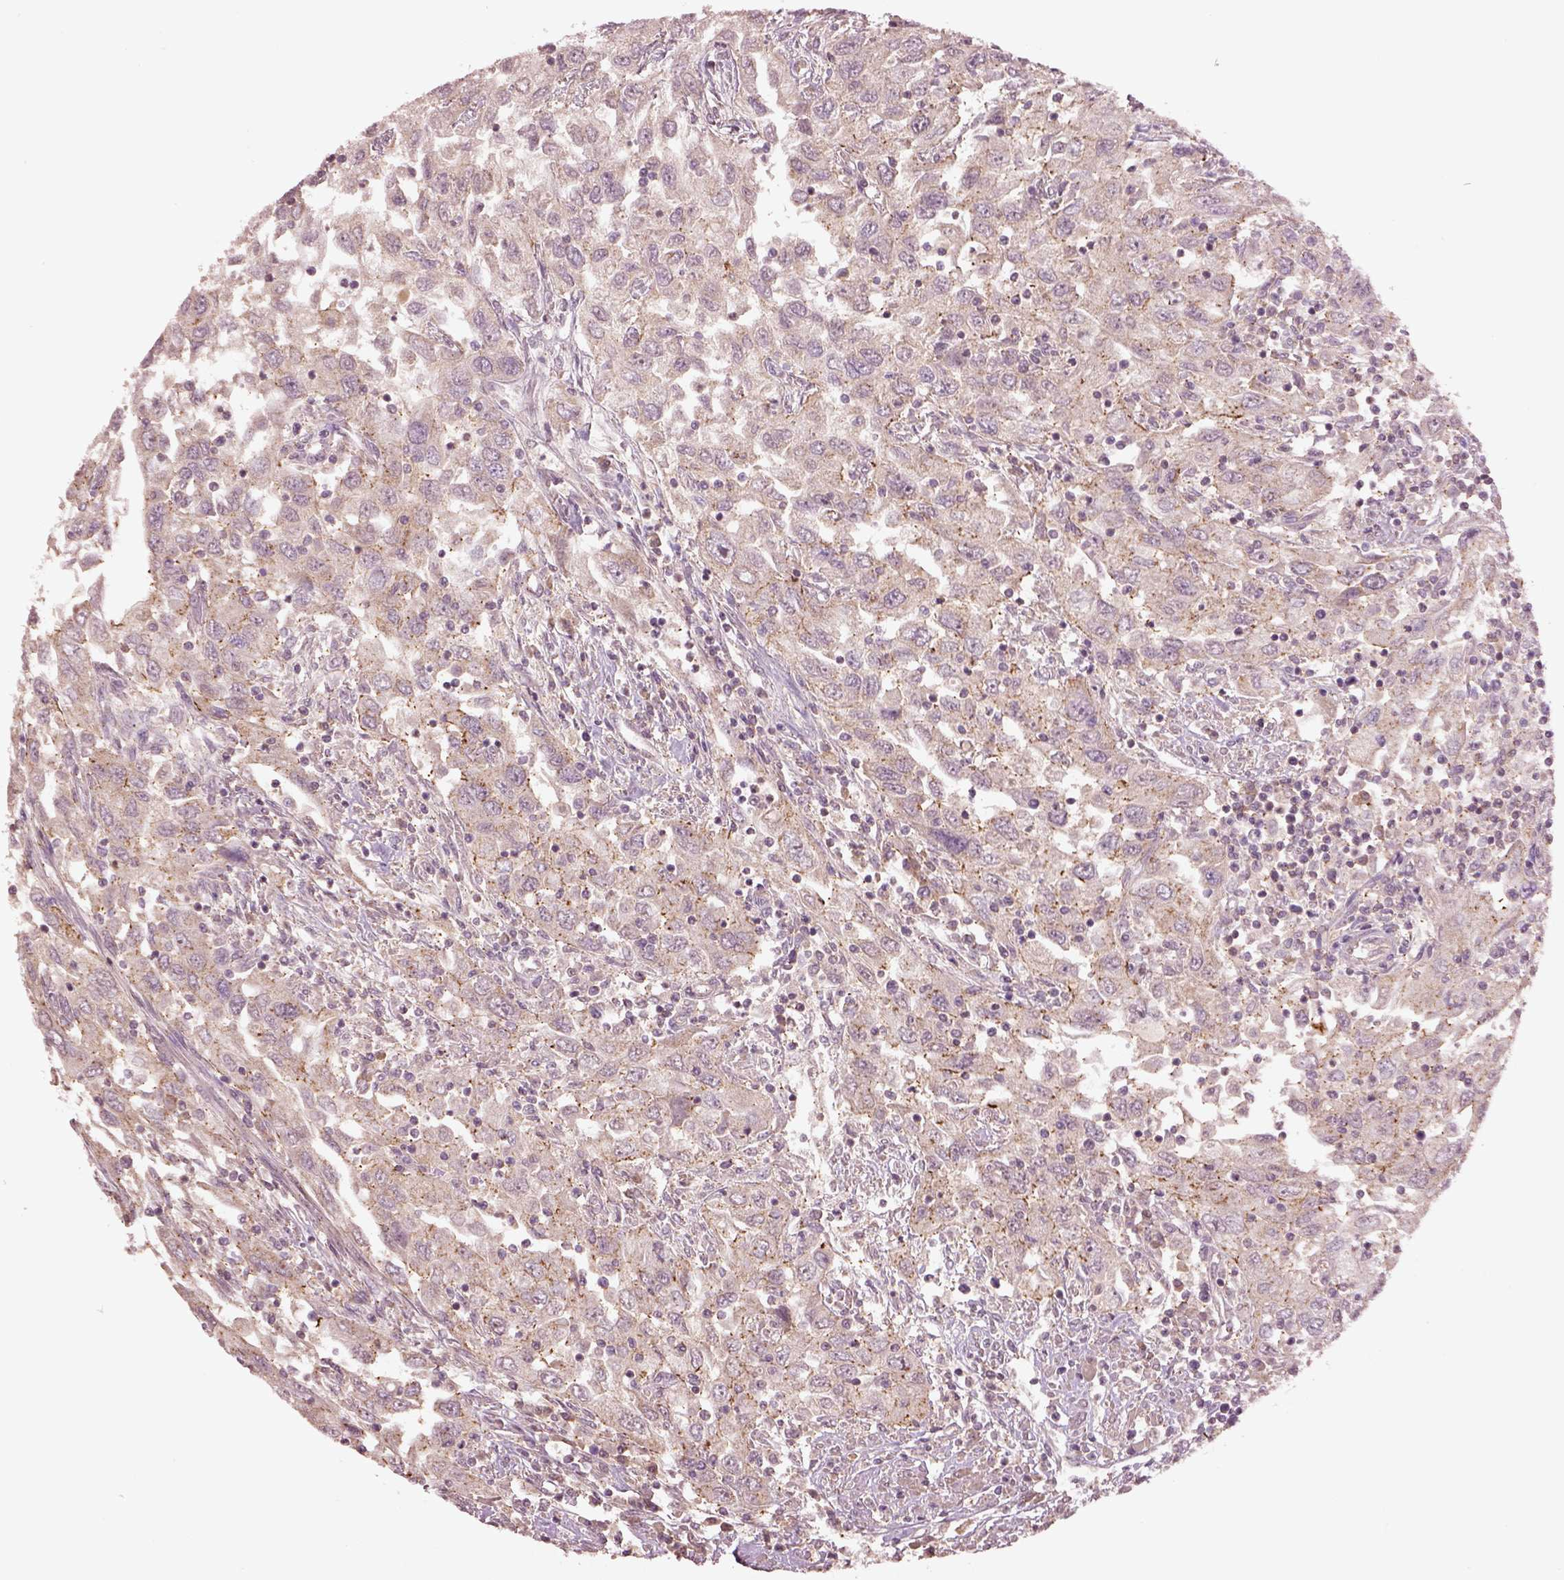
{"staining": {"intensity": "weak", "quantity": "25%-75%", "location": "cytoplasmic/membranous"}, "tissue": "urothelial cancer", "cell_type": "Tumor cells", "image_type": "cancer", "snomed": [{"axis": "morphology", "description": "Urothelial carcinoma, High grade"}, {"axis": "topography", "description": "Urinary bladder"}], "caption": "This image demonstrates immunohistochemistry staining of urothelial cancer, with low weak cytoplasmic/membranous expression in about 25%-75% of tumor cells.", "gene": "MTHFS", "patient": {"sex": "male", "age": 76}}